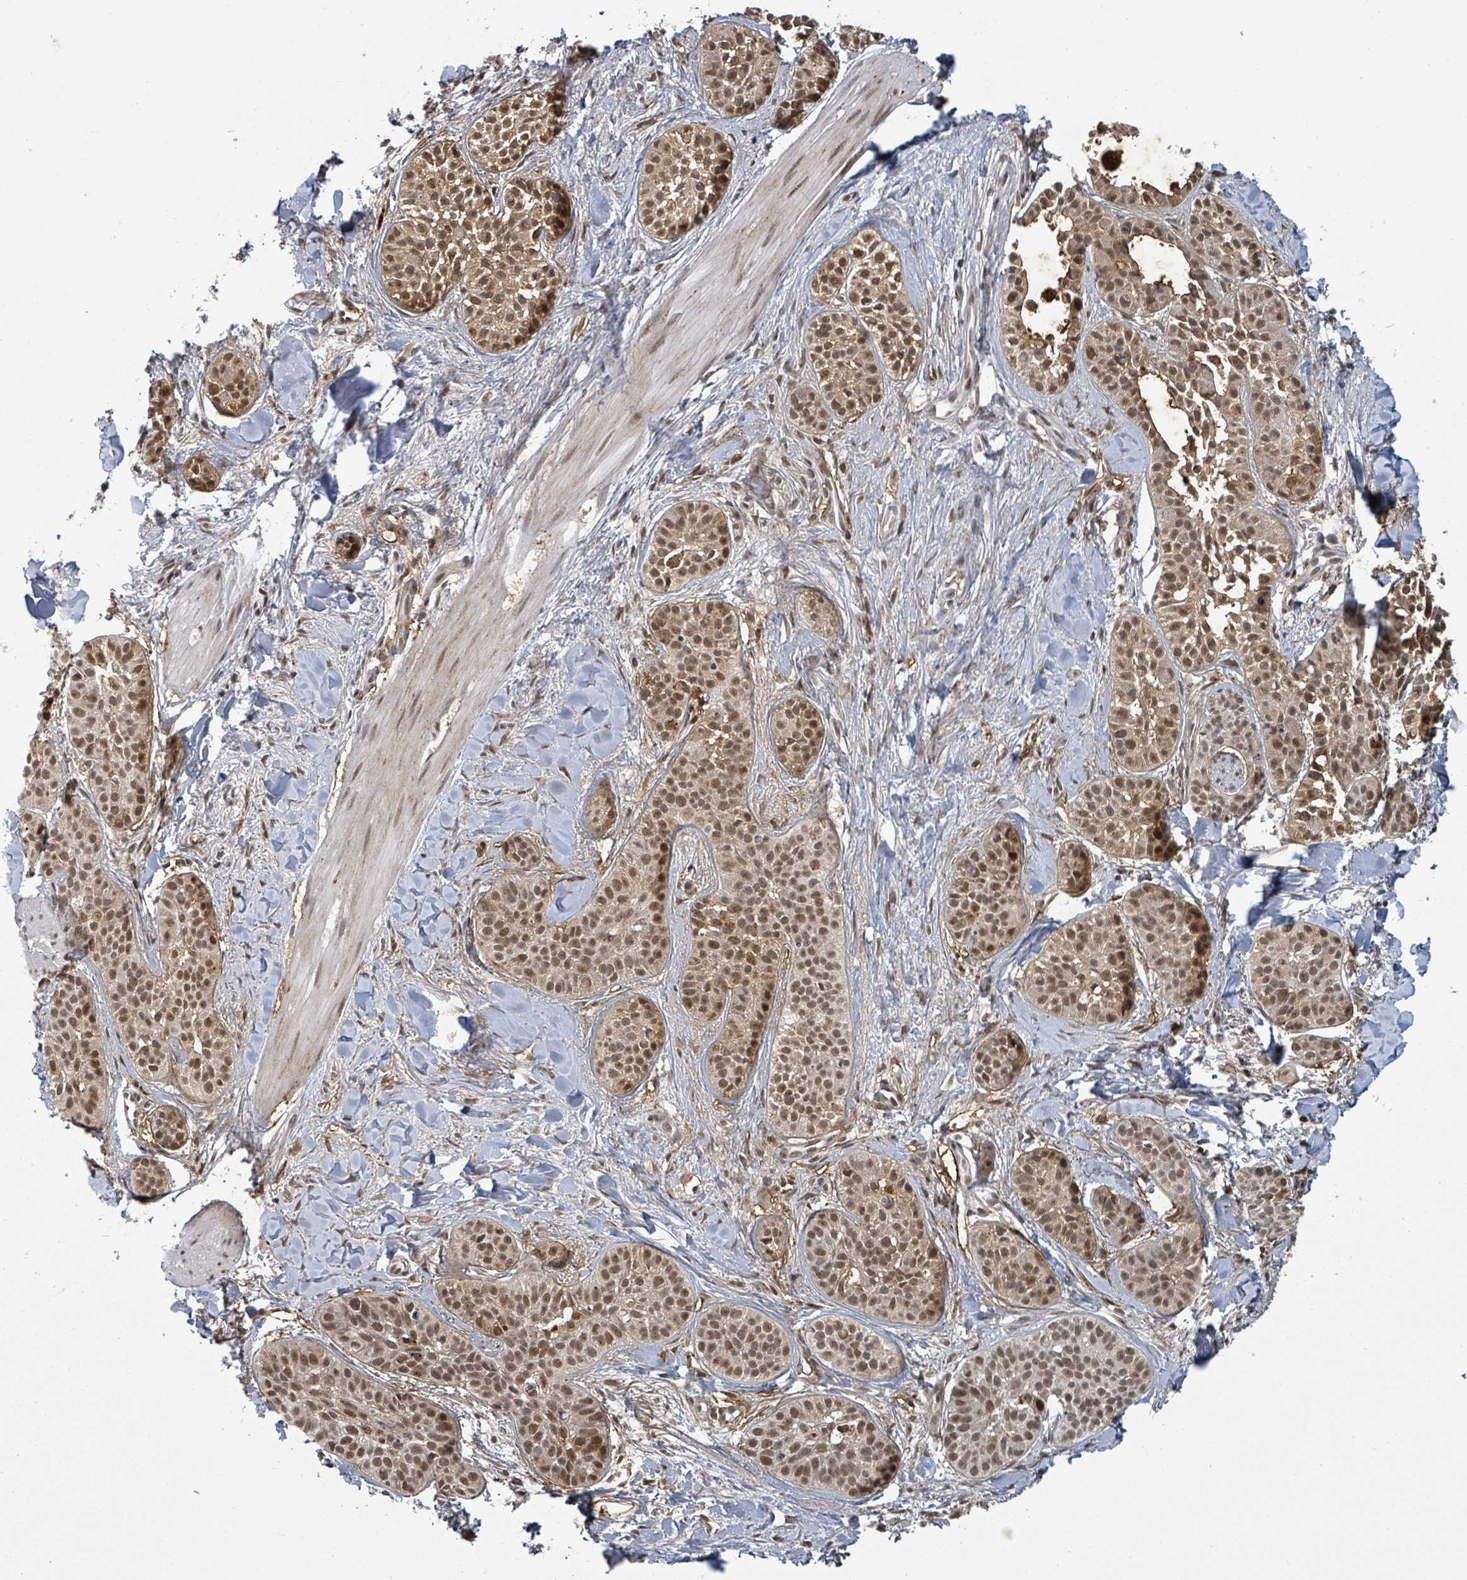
{"staining": {"intensity": "moderate", "quantity": ">75%", "location": "cytoplasmic/membranous,nuclear"}, "tissue": "skin cancer", "cell_type": "Tumor cells", "image_type": "cancer", "snomed": [{"axis": "morphology", "description": "Basal cell carcinoma"}, {"axis": "topography", "description": "Skin"}], "caption": "Immunohistochemistry (IHC) image of skin basal cell carcinoma stained for a protein (brown), which demonstrates medium levels of moderate cytoplasmic/membranous and nuclear staining in about >75% of tumor cells.", "gene": "GTF3C1", "patient": {"sex": "male", "age": 52}}